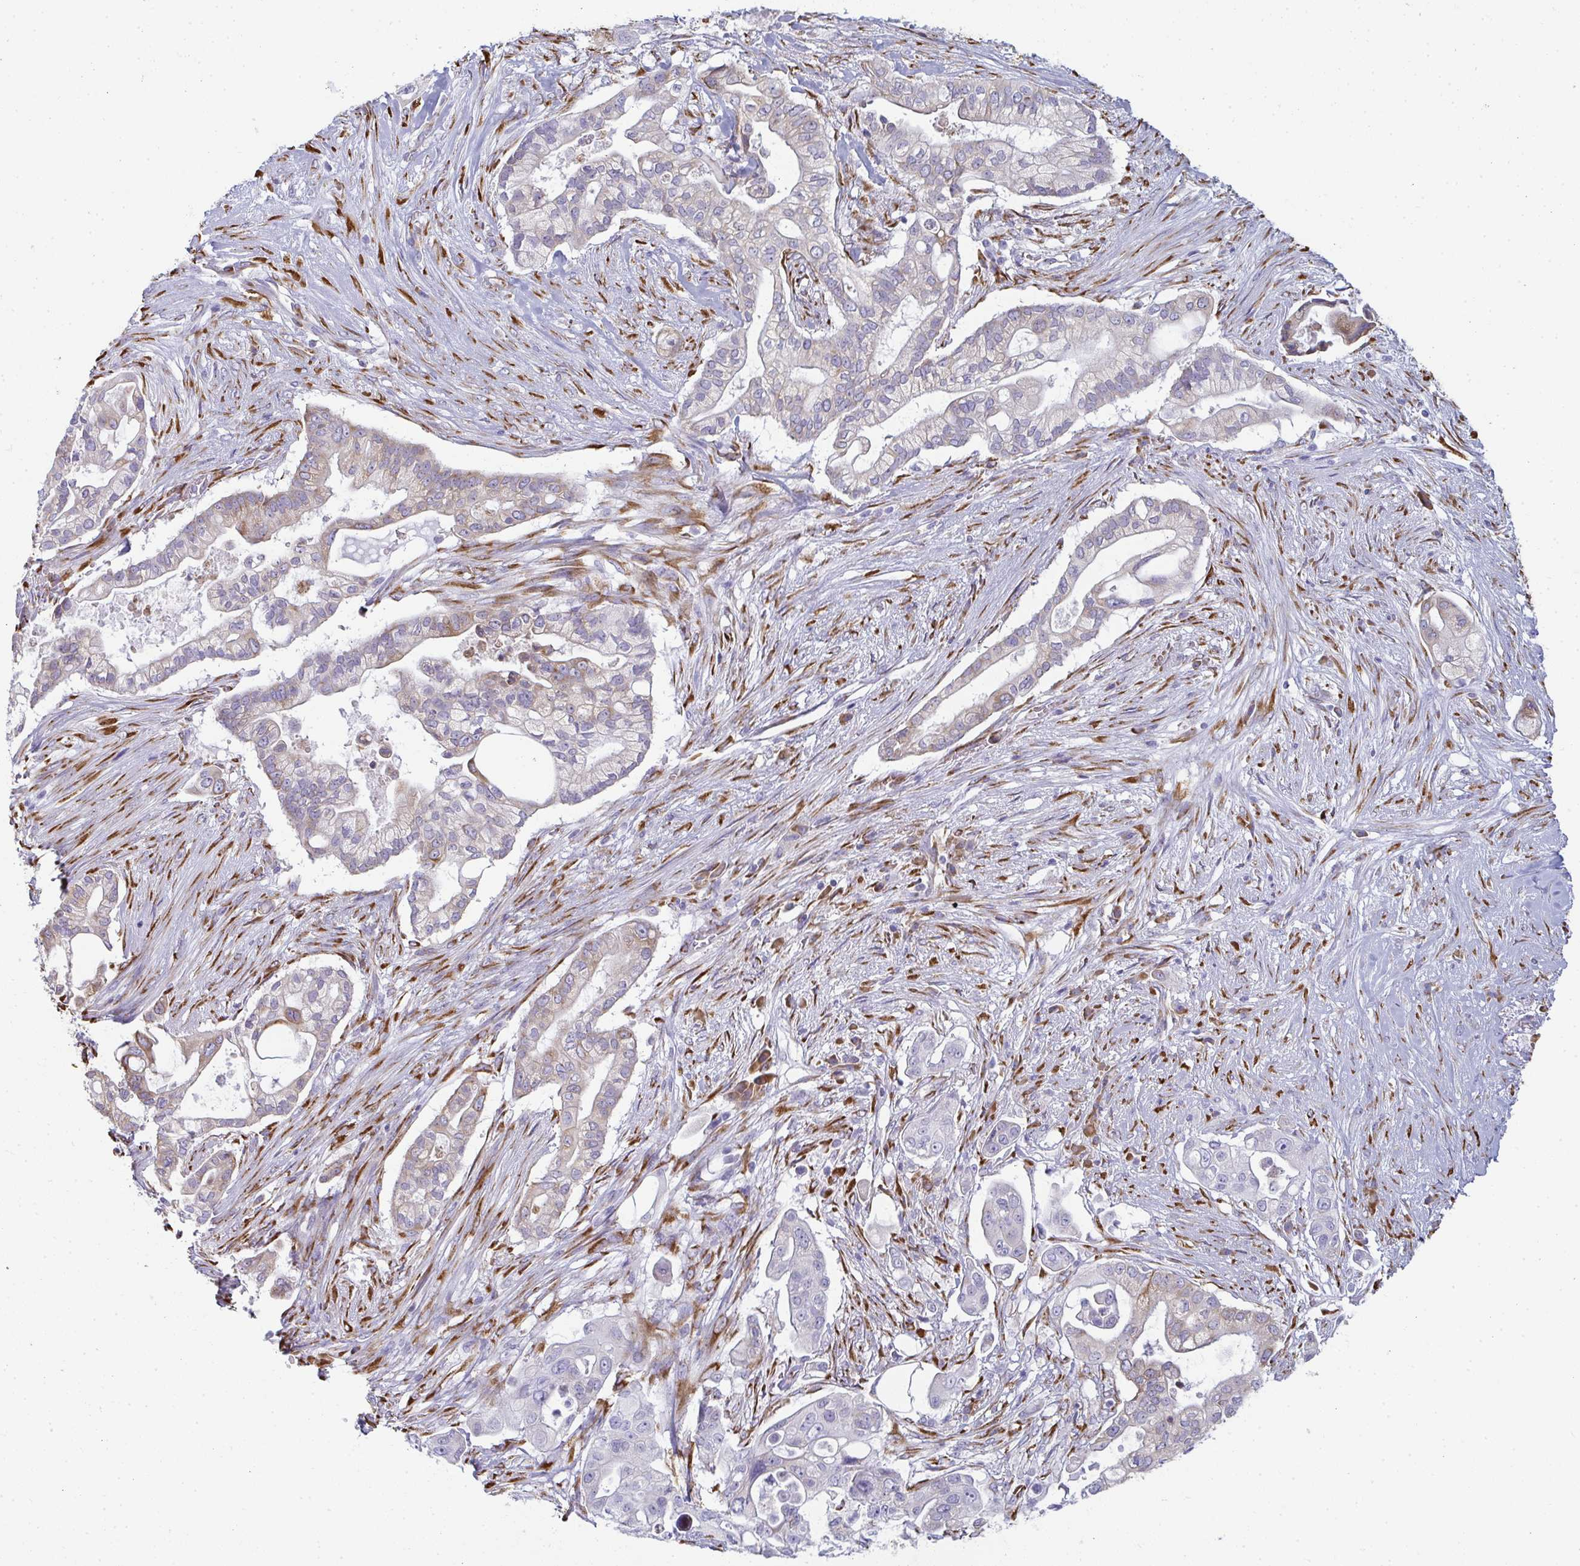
{"staining": {"intensity": "weak", "quantity": "<25%", "location": "cytoplasmic/membranous"}, "tissue": "pancreatic cancer", "cell_type": "Tumor cells", "image_type": "cancer", "snomed": [{"axis": "morphology", "description": "Adenocarcinoma, NOS"}, {"axis": "topography", "description": "Pancreas"}], "caption": "This histopathology image is of pancreatic cancer (adenocarcinoma) stained with immunohistochemistry to label a protein in brown with the nuclei are counter-stained blue. There is no expression in tumor cells.", "gene": "SHROOM1", "patient": {"sex": "female", "age": 69}}